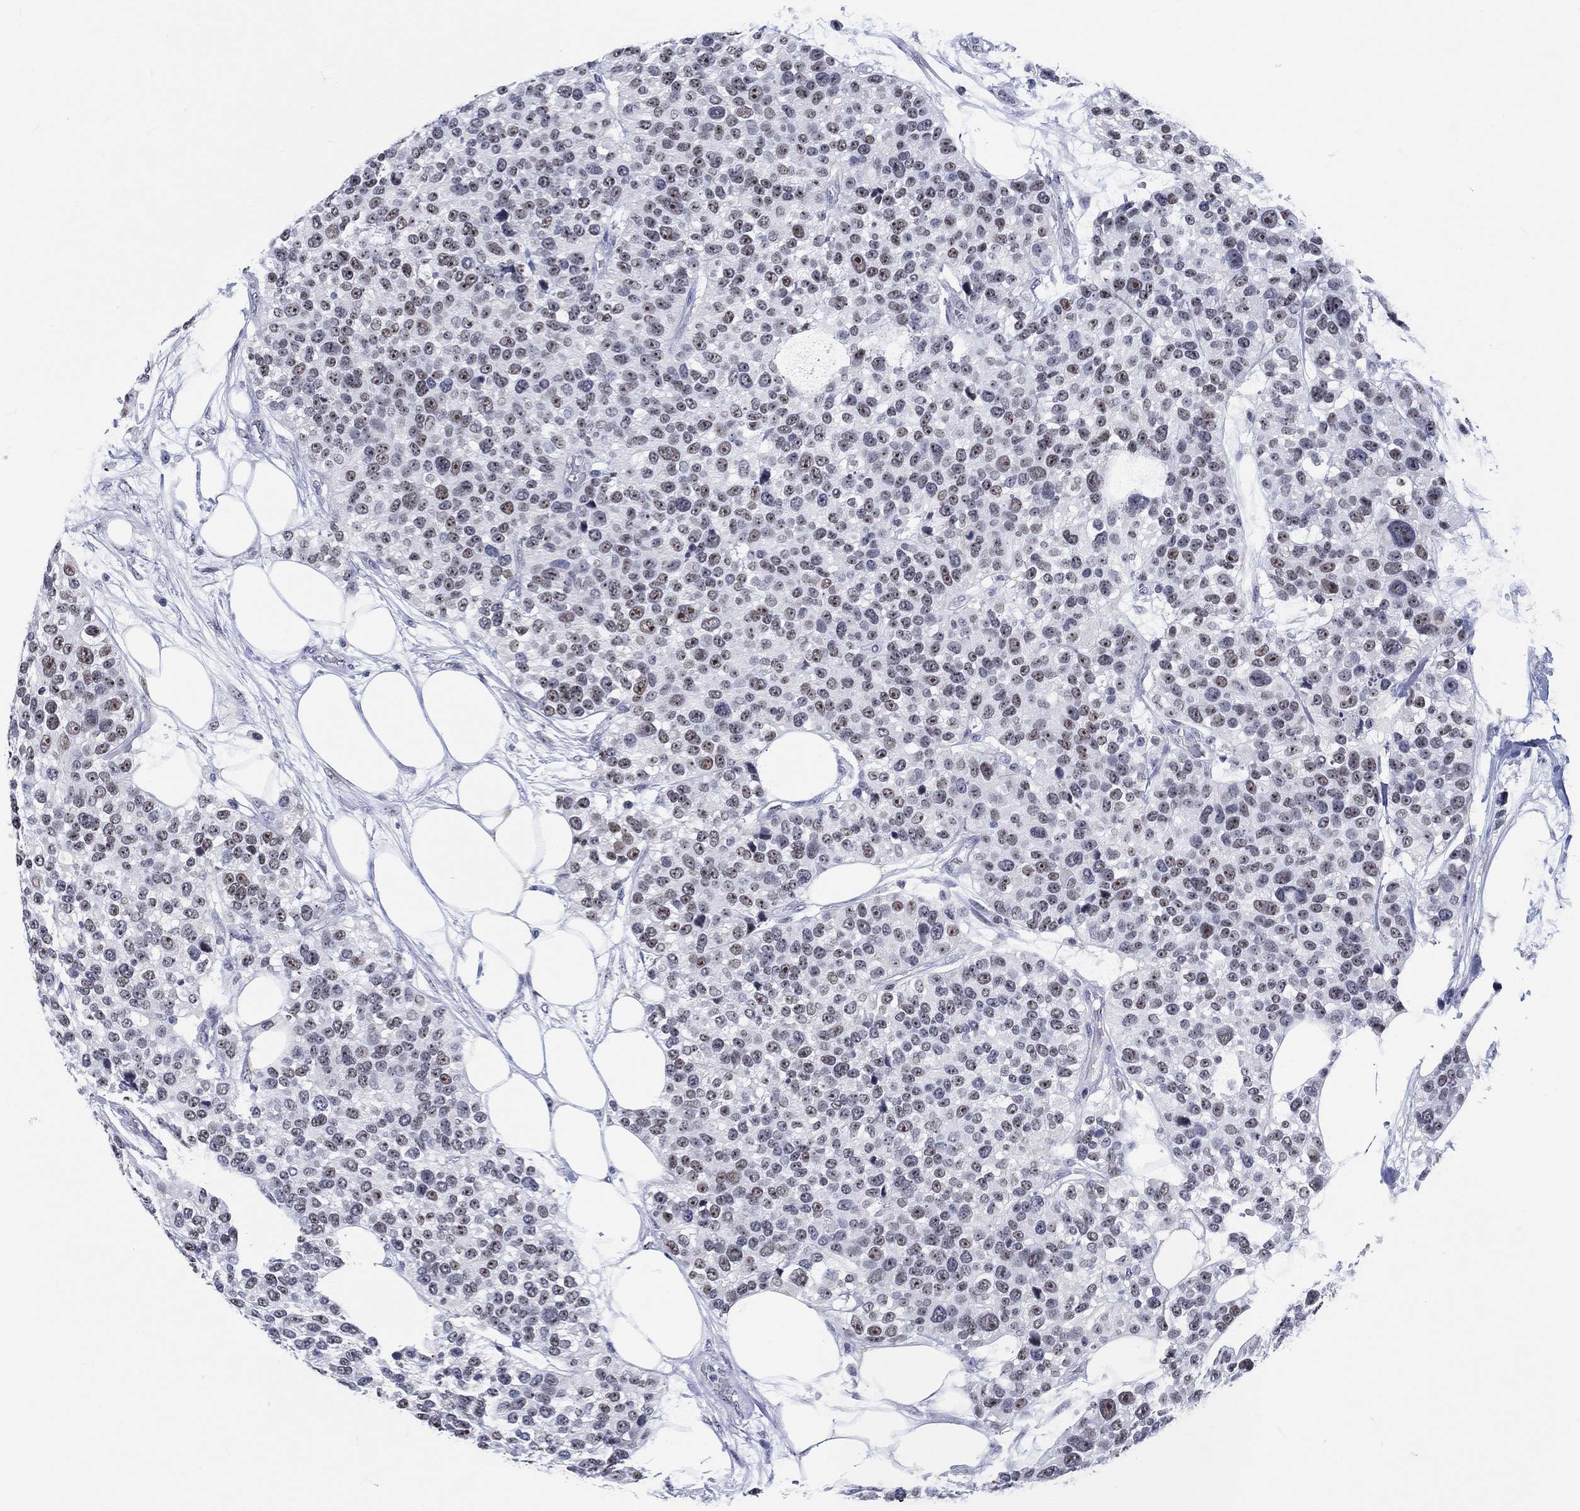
{"staining": {"intensity": "strong", "quantity": "25%-75%", "location": "nuclear"}, "tissue": "urothelial cancer", "cell_type": "Tumor cells", "image_type": "cancer", "snomed": [{"axis": "morphology", "description": "Urothelial carcinoma, High grade"}, {"axis": "topography", "description": "Urinary bladder"}], "caption": "A high-resolution histopathology image shows IHC staining of urothelial cancer, which demonstrates strong nuclear expression in approximately 25%-75% of tumor cells. Using DAB (3,3'-diaminobenzidine) (brown) and hematoxylin (blue) stains, captured at high magnification using brightfield microscopy.", "gene": "ZNF446", "patient": {"sex": "male", "age": 77}}